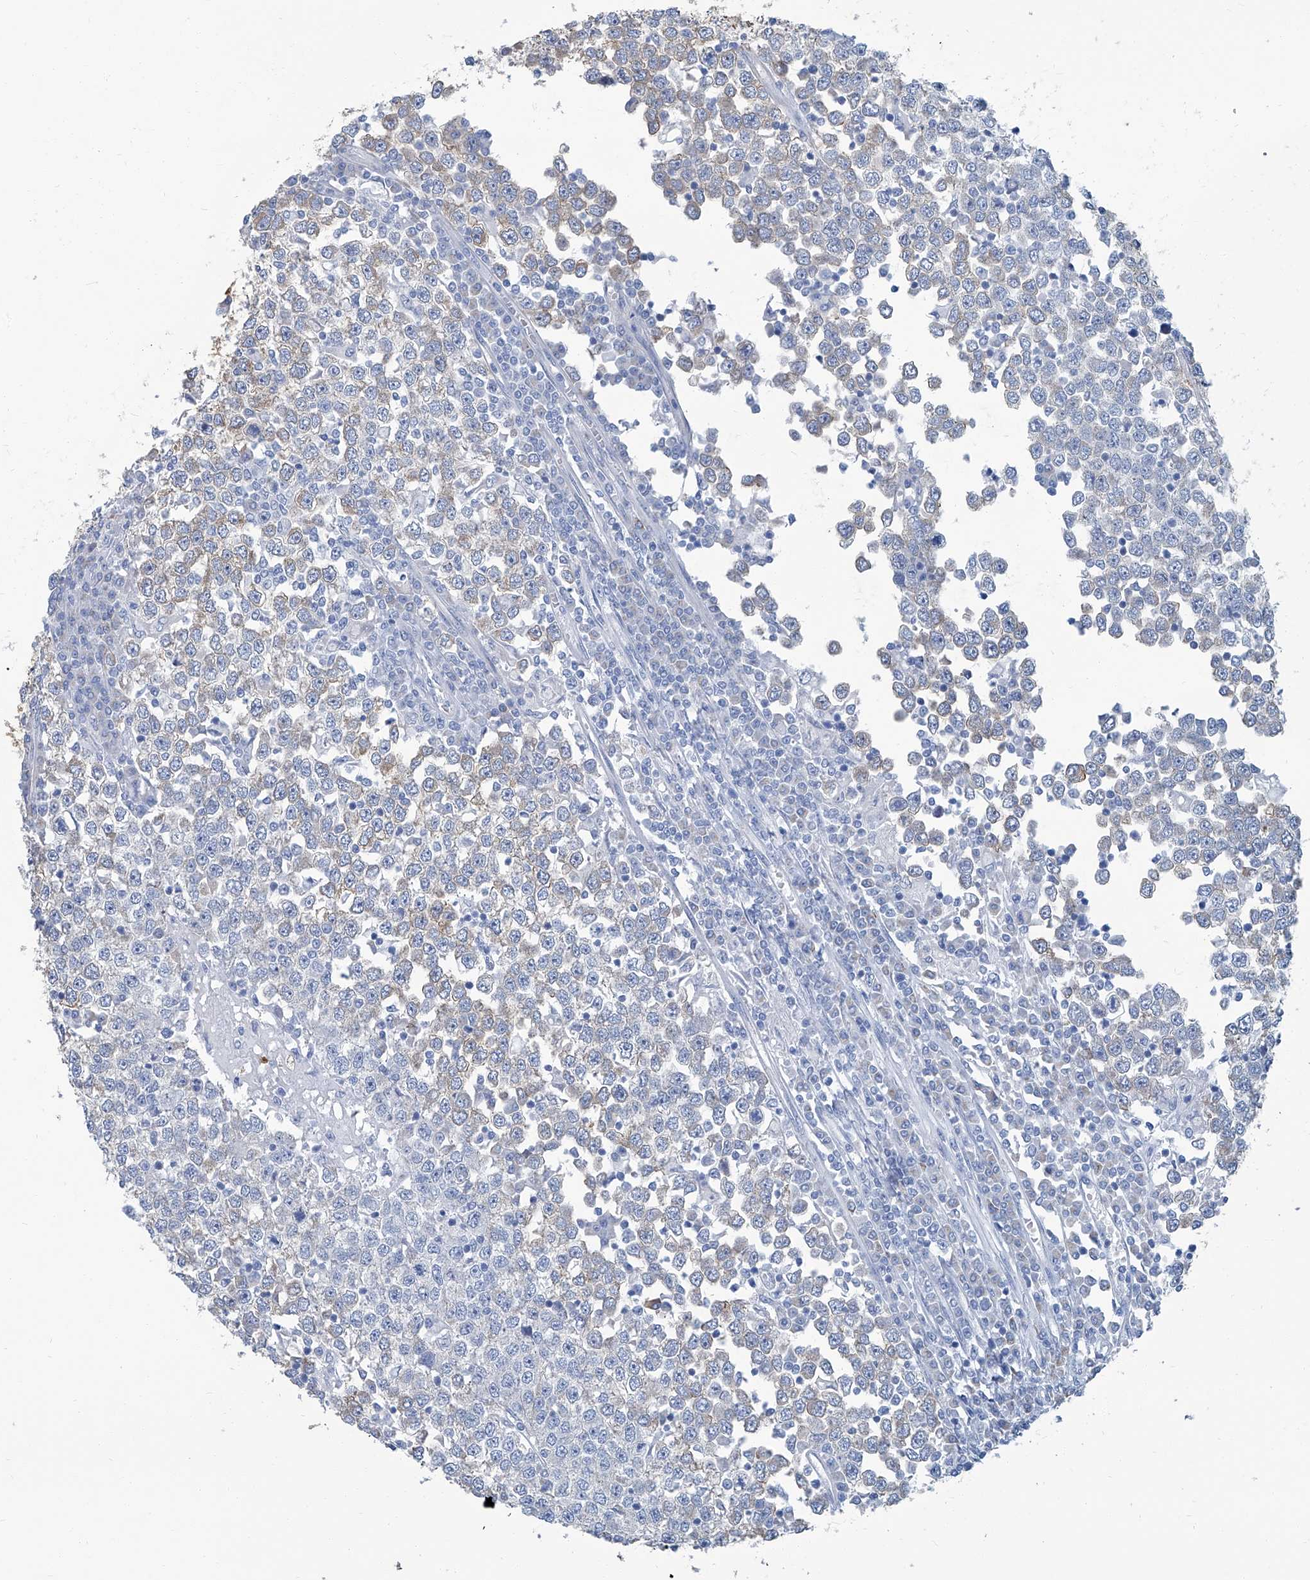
{"staining": {"intensity": "weak", "quantity": "25%-75%", "location": "cytoplasmic/membranous"}, "tissue": "testis cancer", "cell_type": "Tumor cells", "image_type": "cancer", "snomed": [{"axis": "morphology", "description": "Seminoma, NOS"}, {"axis": "topography", "description": "Testis"}], "caption": "High-magnification brightfield microscopy of testis seminoma stained with DAB (brown) and counterstained with hematoxylin (blue). tumor cells exhibit weak cytoplasmic/membranous positivity is identified in about25%-75% of cells.", "gene": "PFKL", "patient": {"sex": "male", "age": 65}}